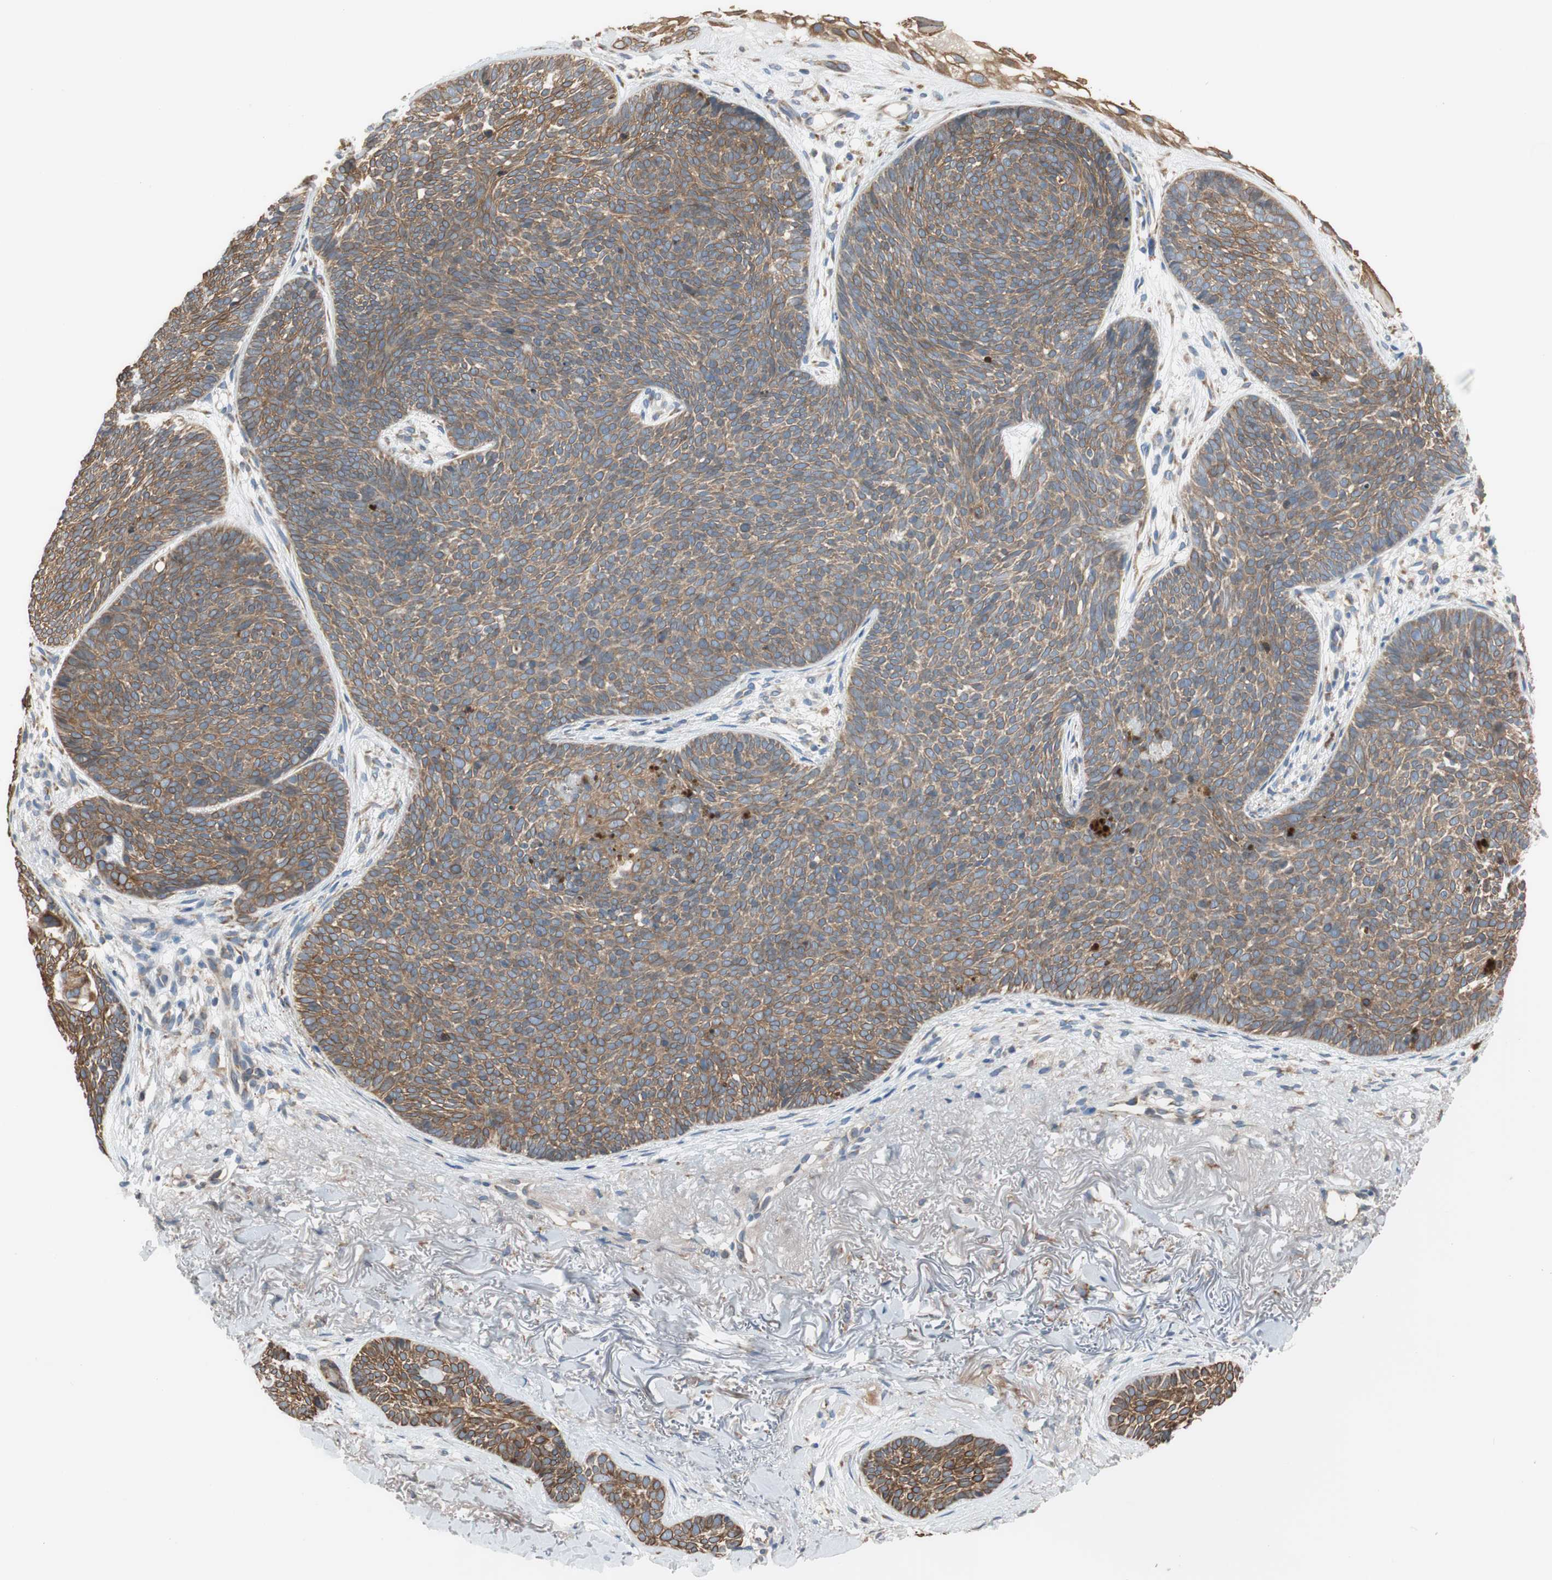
{"staining": {"intensity": "moderate", "quantity": ">75%", "location": "cytoplasmic/membranous"}, "tissue": "skin cancer", "cell_type": "Tumor cells", "image_type": "cancer", "snomed": [{"axis": "morphology", "description": "Basal cell carcinoma"}, {"axis": "topography", "description": "Skin"}], "caption": "Protein staining of skin cancer tissue shows moderate cytoplasmic/membranous staining in about >75% of tumor cells.", "gene": "RPN2", "patient": {"sex": "female", "age": 70}}